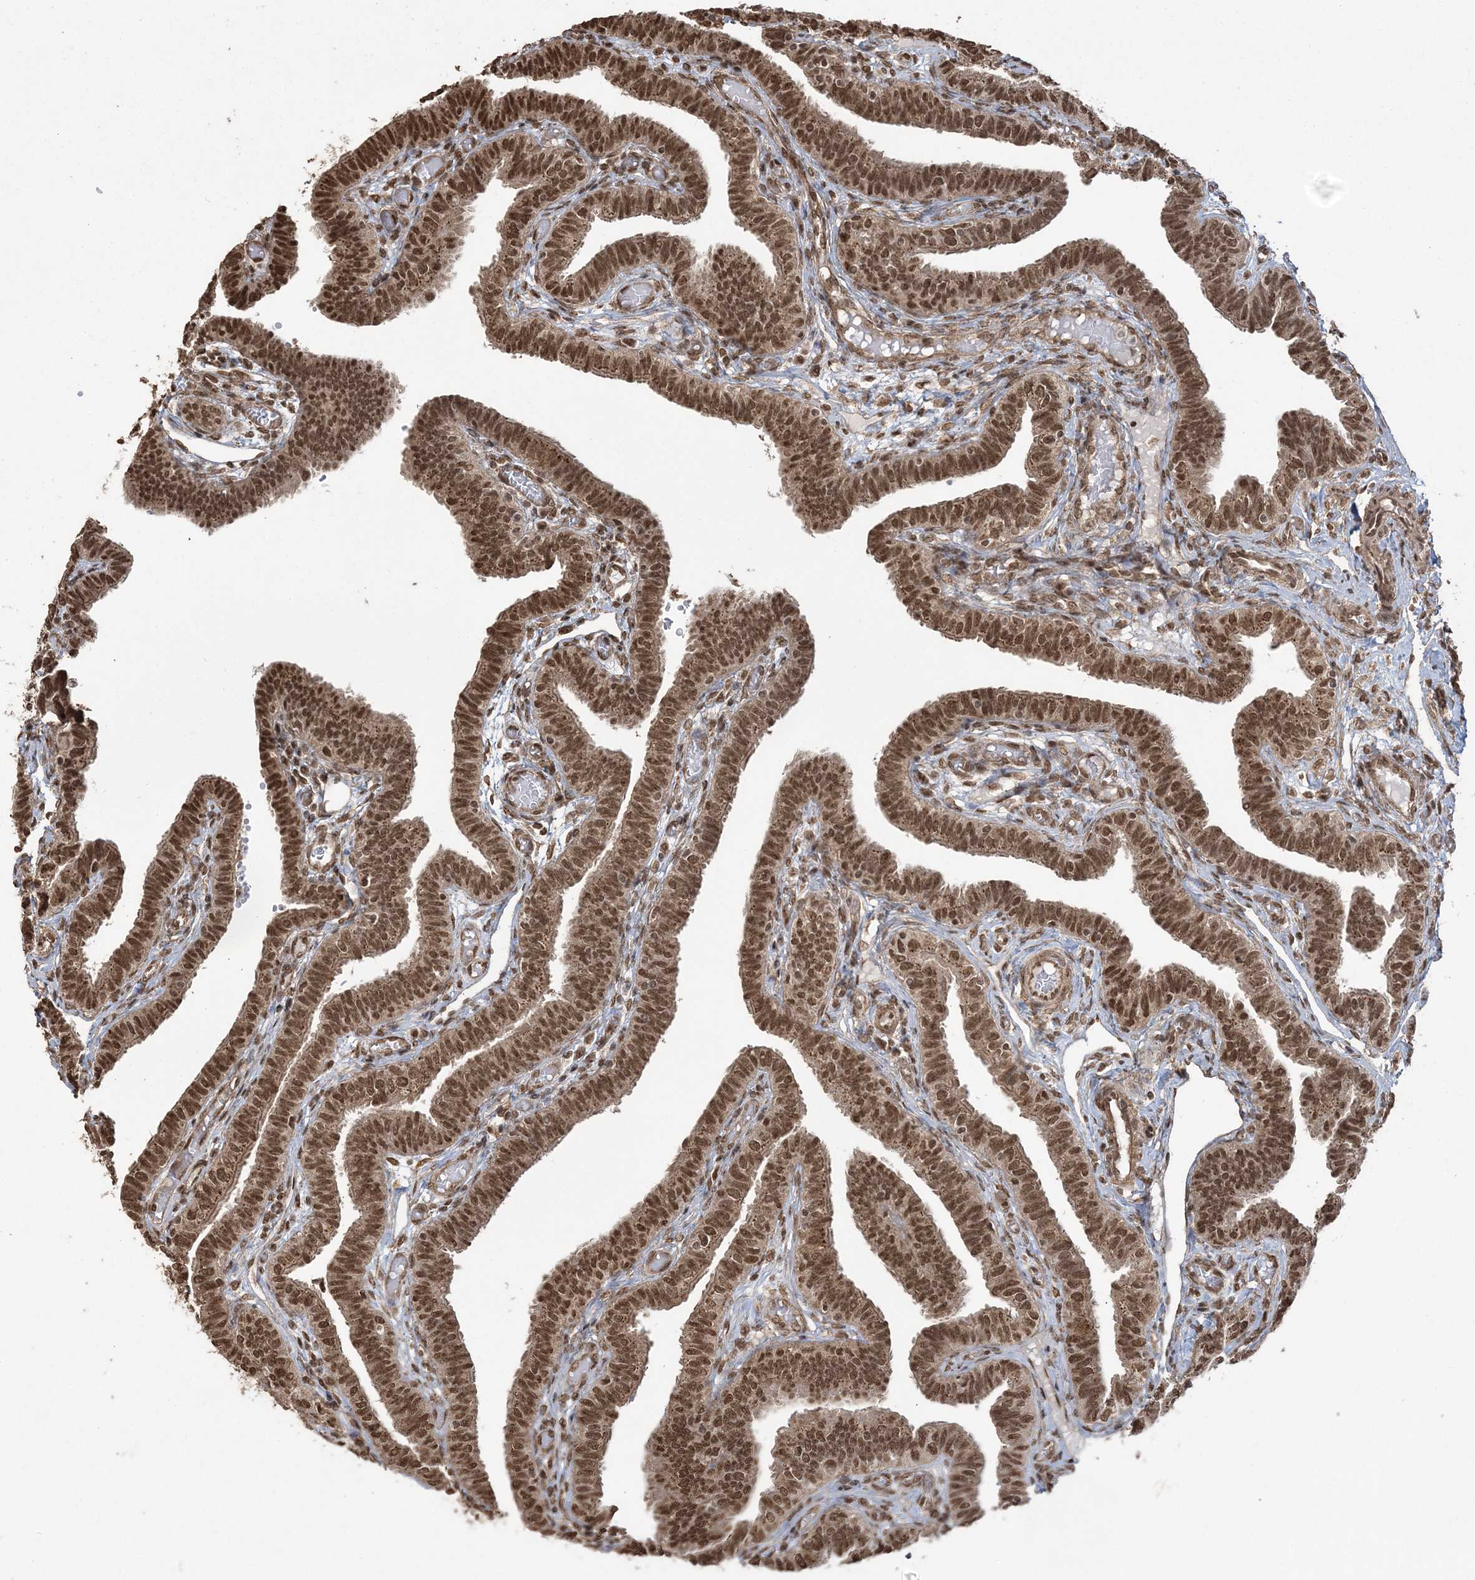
{"staining": {"intensity": "strong", "quantity": ">75%", "location": "nuclear"}, "tissue": "fallopian tube", "cell_type": "Glandular cells", "image_type": "normal", "snomed": [{"axis": "morphology", "description": "Normal tissue, NOS"}, {"axis": "topography", "description": "Fallopian tube"}], "caption": "The histopathology image reveals staining of normal fallopian tube, revealing strong nuclear protein expression (brown color) within glandular cells.", "gene": "ZNF839", "patient": {"sex": "female", "age": 39}}